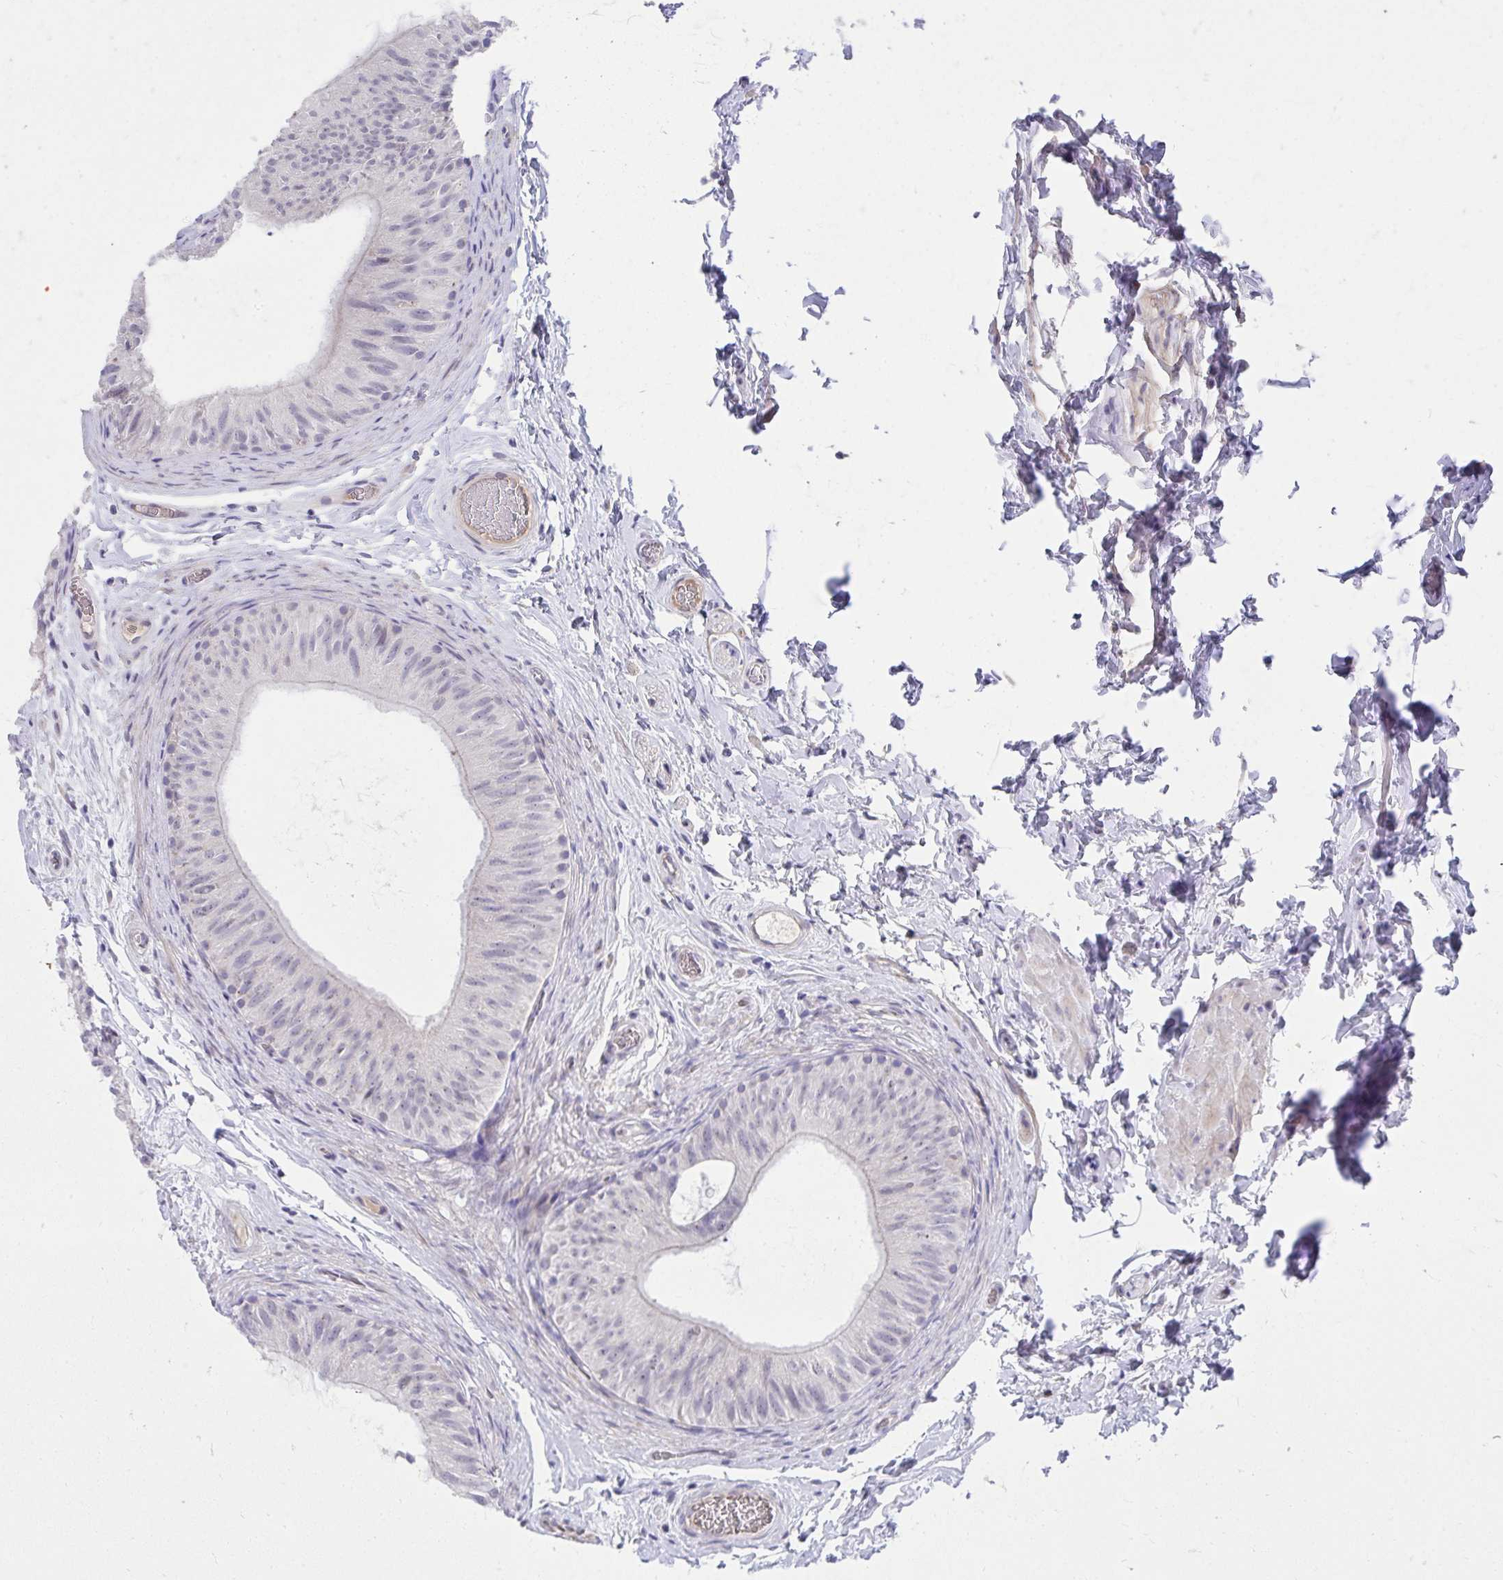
{"staining": {"intensity": "moderate", "quantity": "<25%", "location": "cytoplasmic/membranous"}, "tissue": "epididymis", "cell_type": "Glandular cells", "image_type": "normal", "snomed": [{"axis": "morphology", "description": "Normal tissue, NOS"}, {"axis": "topography", "description": "Epididymis, spermatic cord, NOS"}, {"axis": "topography", "description": "Epididymis"}], "caption": "Protein expression analysis of benign human epididymis reveals moderate cytoplasmic/membranous staining in approximately <25% of glandular cells.", "gene": "SLAMF7", "patient": {"sex": "male", "age": 31}}